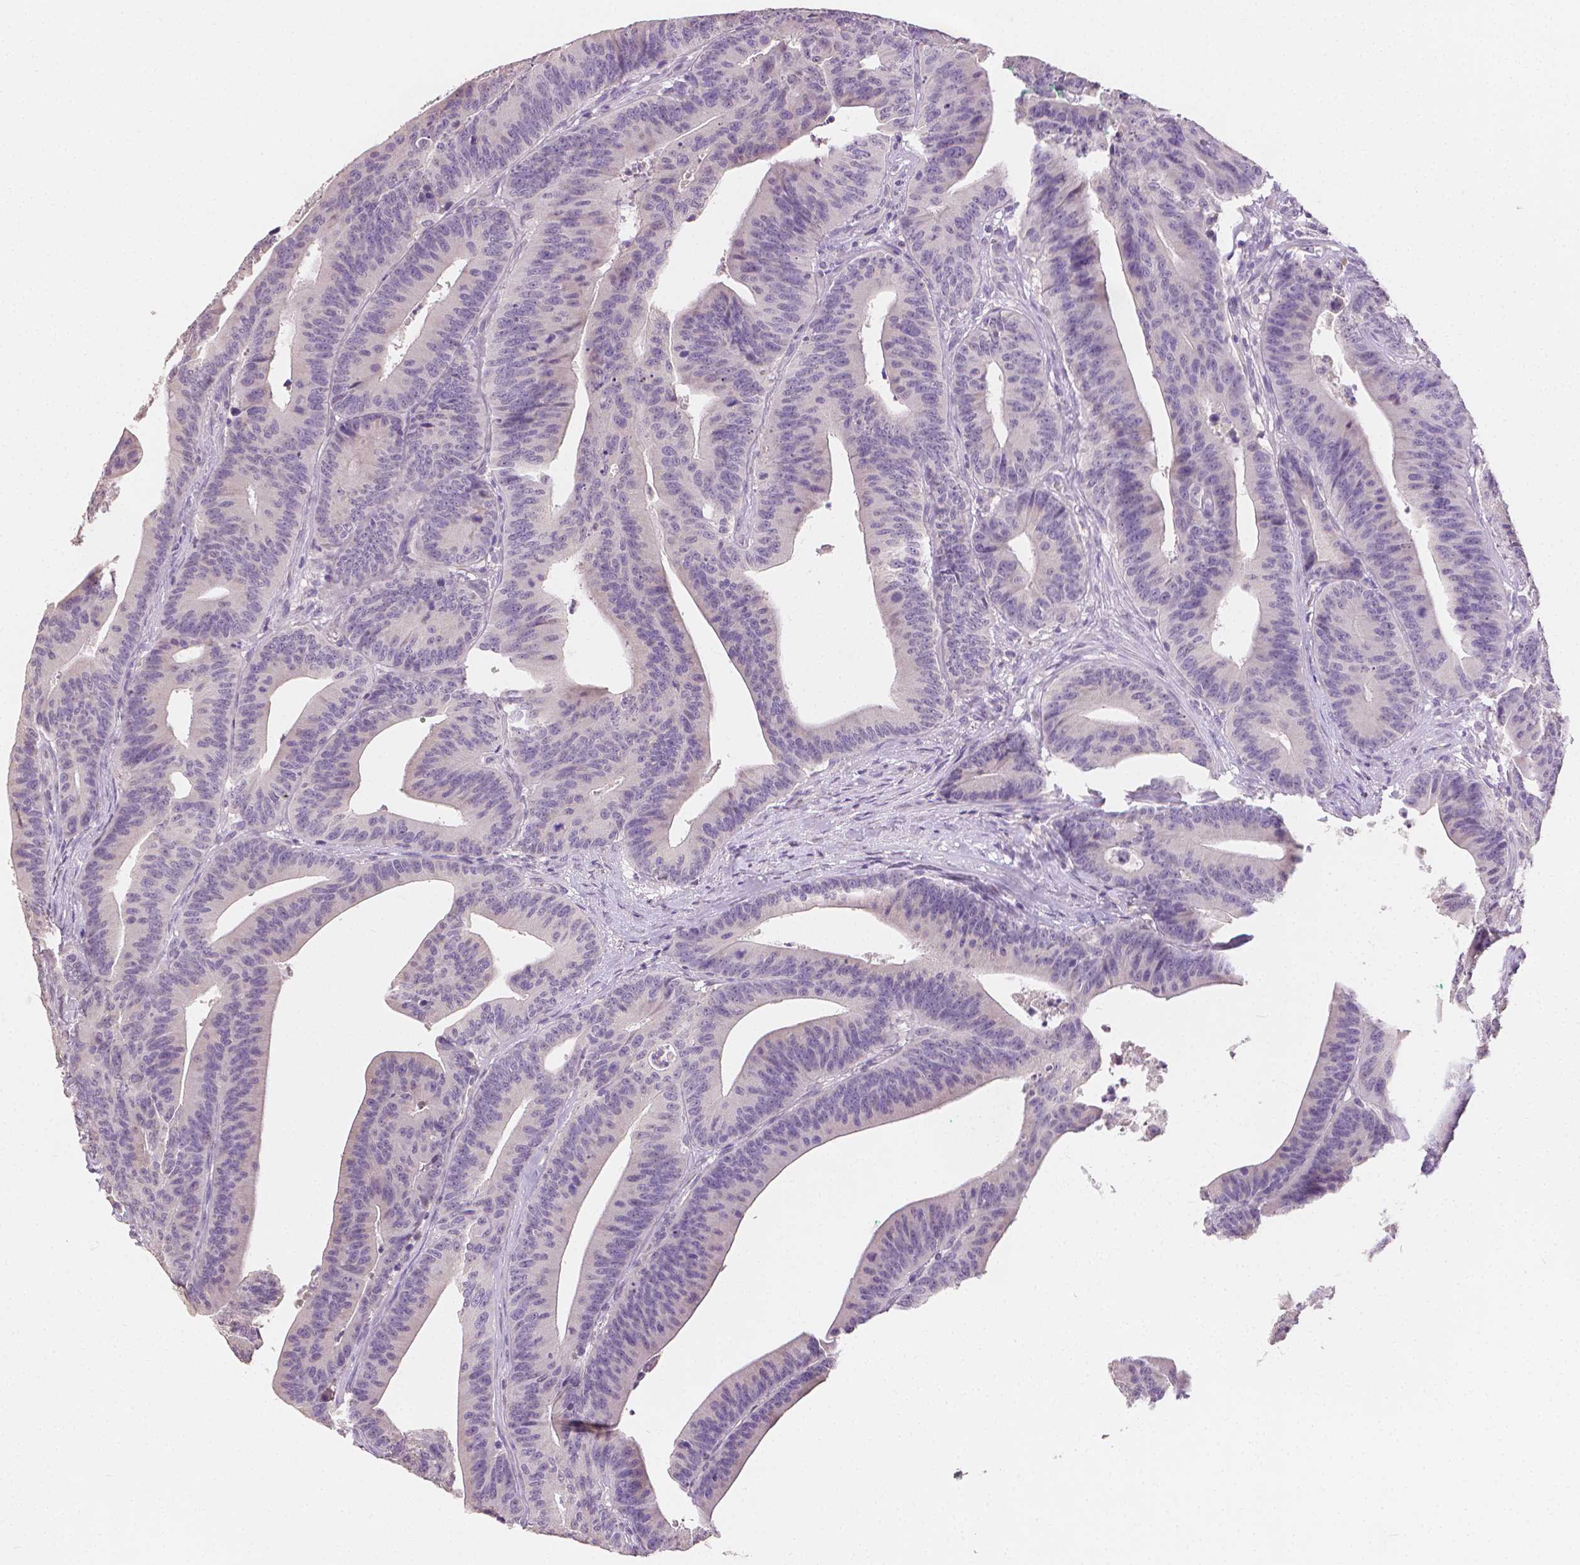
{"staining": {"intensity": "negative", "quantity": "none", "location": "none"}, "tissue": "colorectal cancer", "cell_type": "Tumor cells", "image_type": "cancer", "snomed": [{"axis": "morphology", "description": "Adenocarcinoma, NOS"}, {"axis": "topography", "description": "Colon"}], "caption": "Colorectal cancer (adenocarcinoma) stained for a protein using immunohistochemistry displays no expression tumor cells.", "gene": "TGM1", "patient": {"sex": "female", "age": 78}}